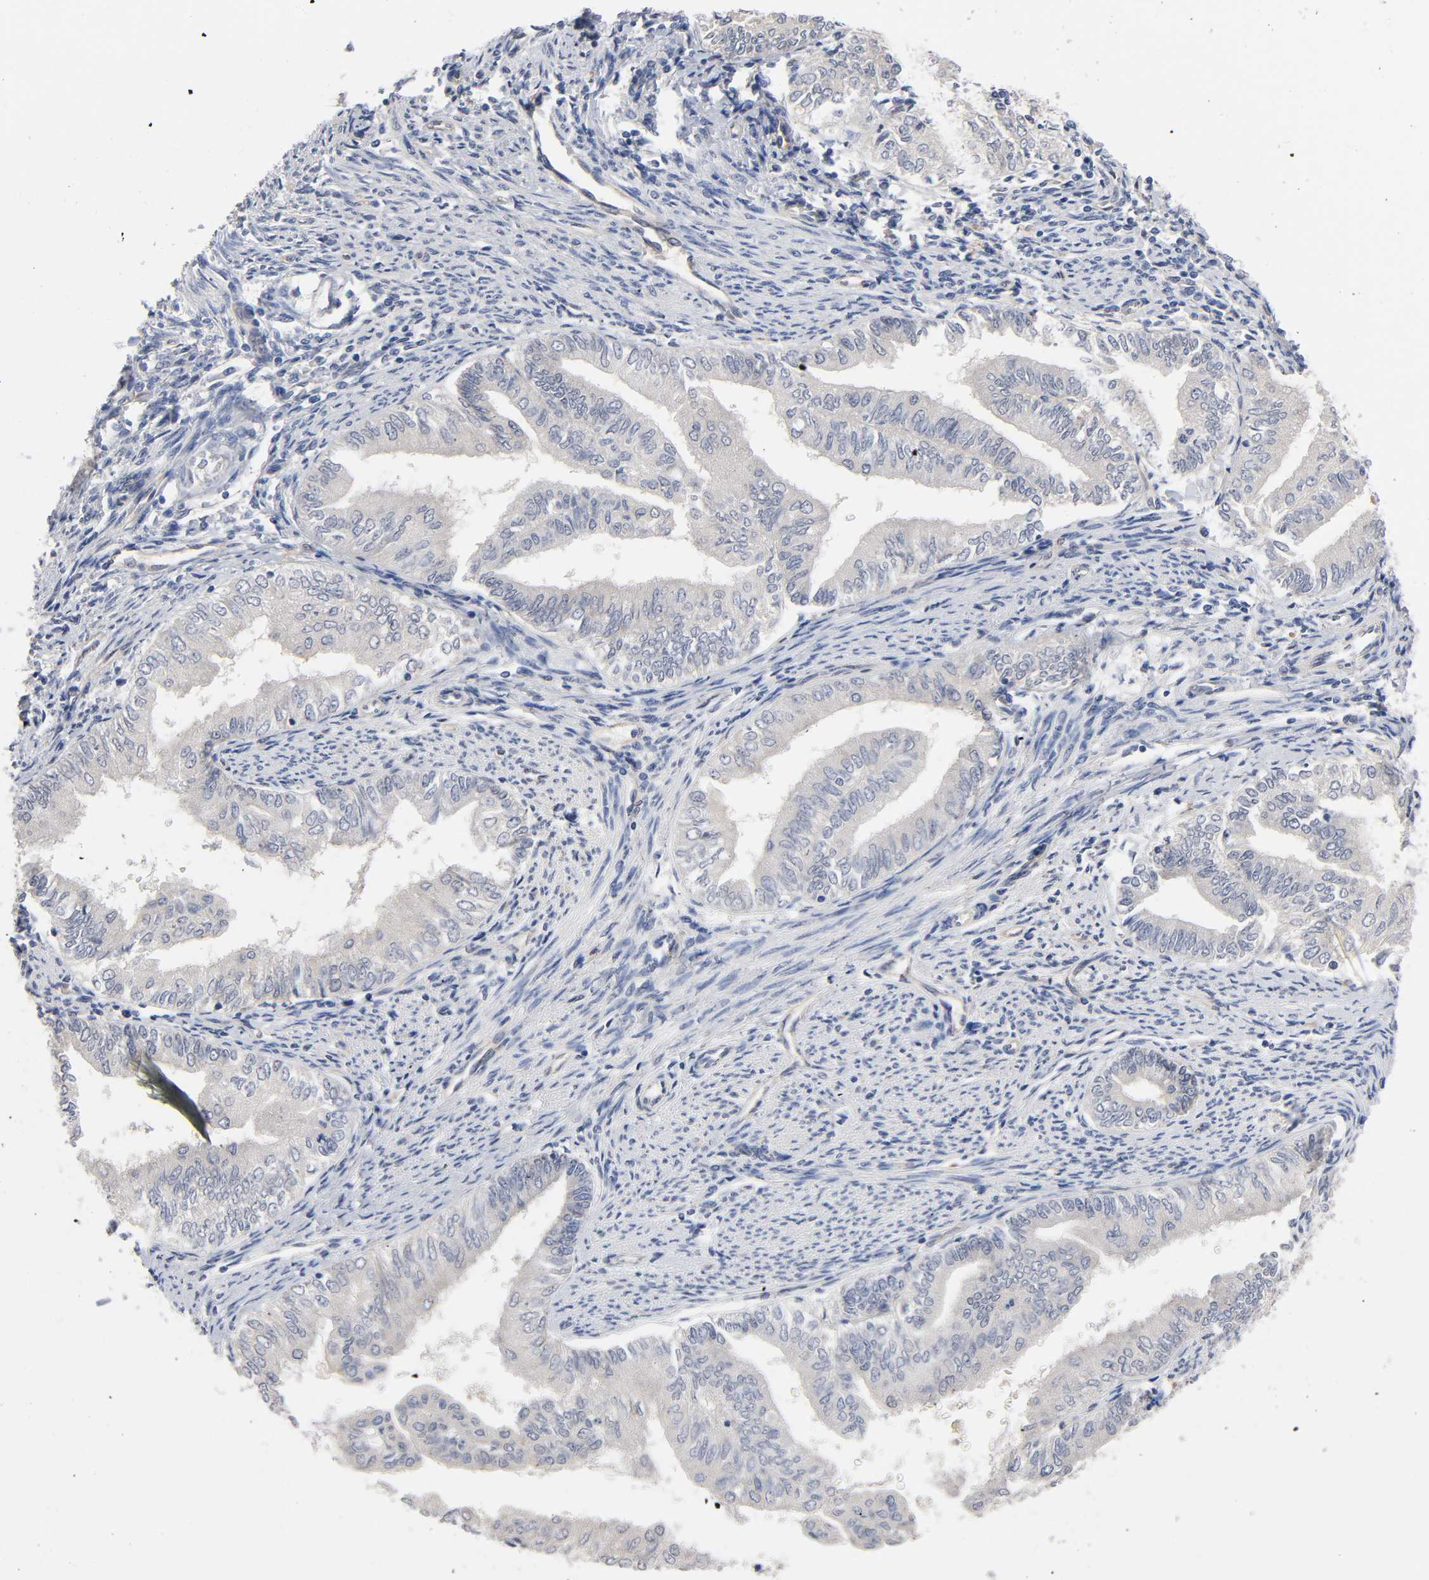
{"staining": {"intensity": "negative", "quantity": "none", "location": "none"}, "tissue": "endometrial cancer", "cell_type": "Tumor cells", "image_type": "cancer", "snomed": [{"axis": "morphology", "description": "Adenocarcinoma, NOS"}, {"axis": "topography", "description": "Endometrium"}], "caption": "DAB immunohistochemical staining of human adenocarcinoma (endometrial) reveals no significant expression in tumor cells.", "gene": "RAB13", "patient": {"sex": "female", "age": 66}}